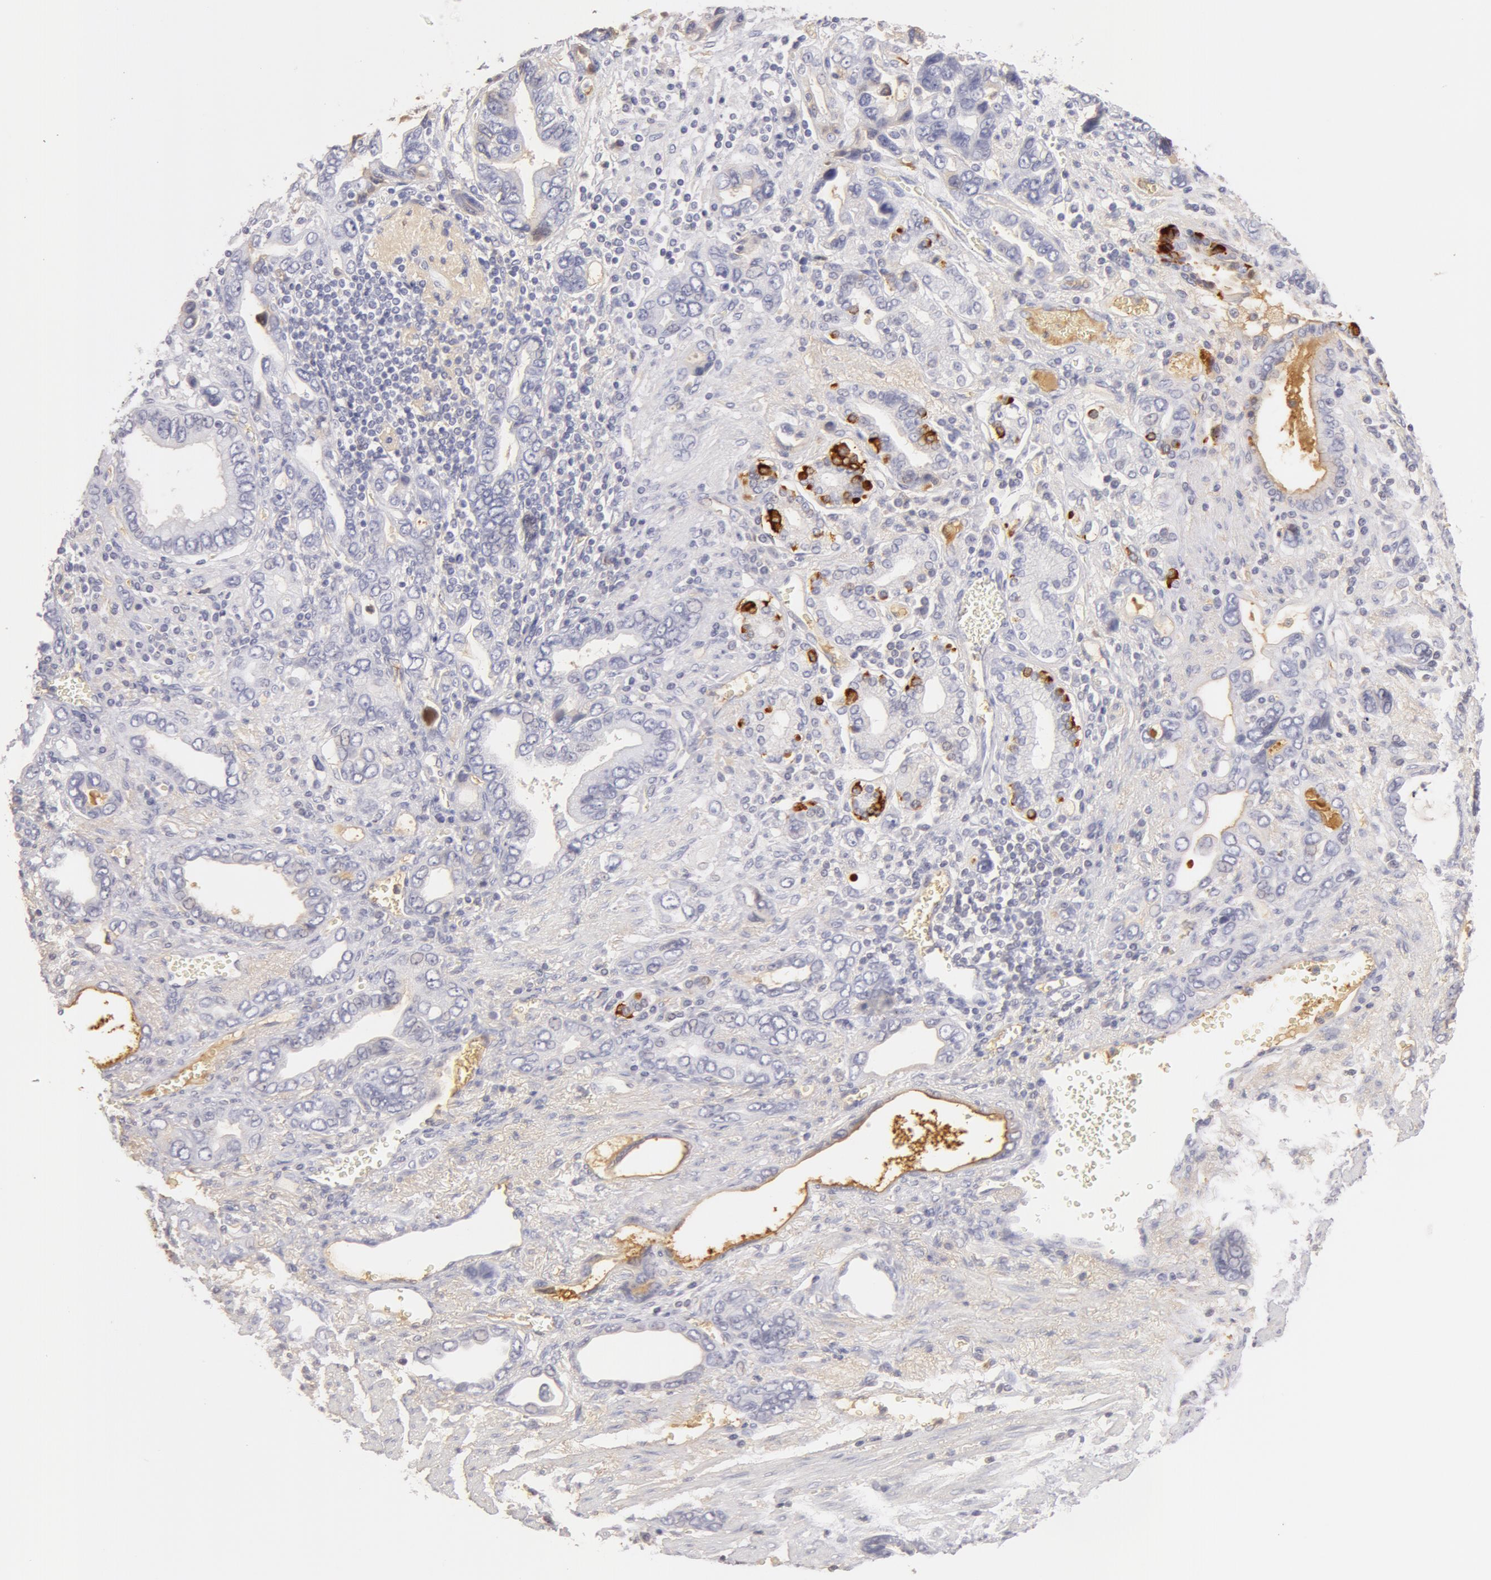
{"staining": {"intensity": "negative", "quantity": "none", "location": "none"}, "tissue": "stomach cancer", "cell_type": "Tumor cells", "image_type": "cancer", "snomed": [{"axis": "morphology", "description": "Adenocarcinoma, NOS"}, {"axis": "topography", "description": "Stomach"}], "caption": "IHC histopathology image of neoplastic tissue: stomach cancer (adenocarcinoma) stained with DAB (3,3'-diaminobenzidine) displays no significant protein expression in tumor cells. Brightfield microscopy of IHC stained with DAB (brown) and hematoxylin (blue), captured at high magnification.", "gene": "GC", "patient": {"sex": "male", "age": 78}}